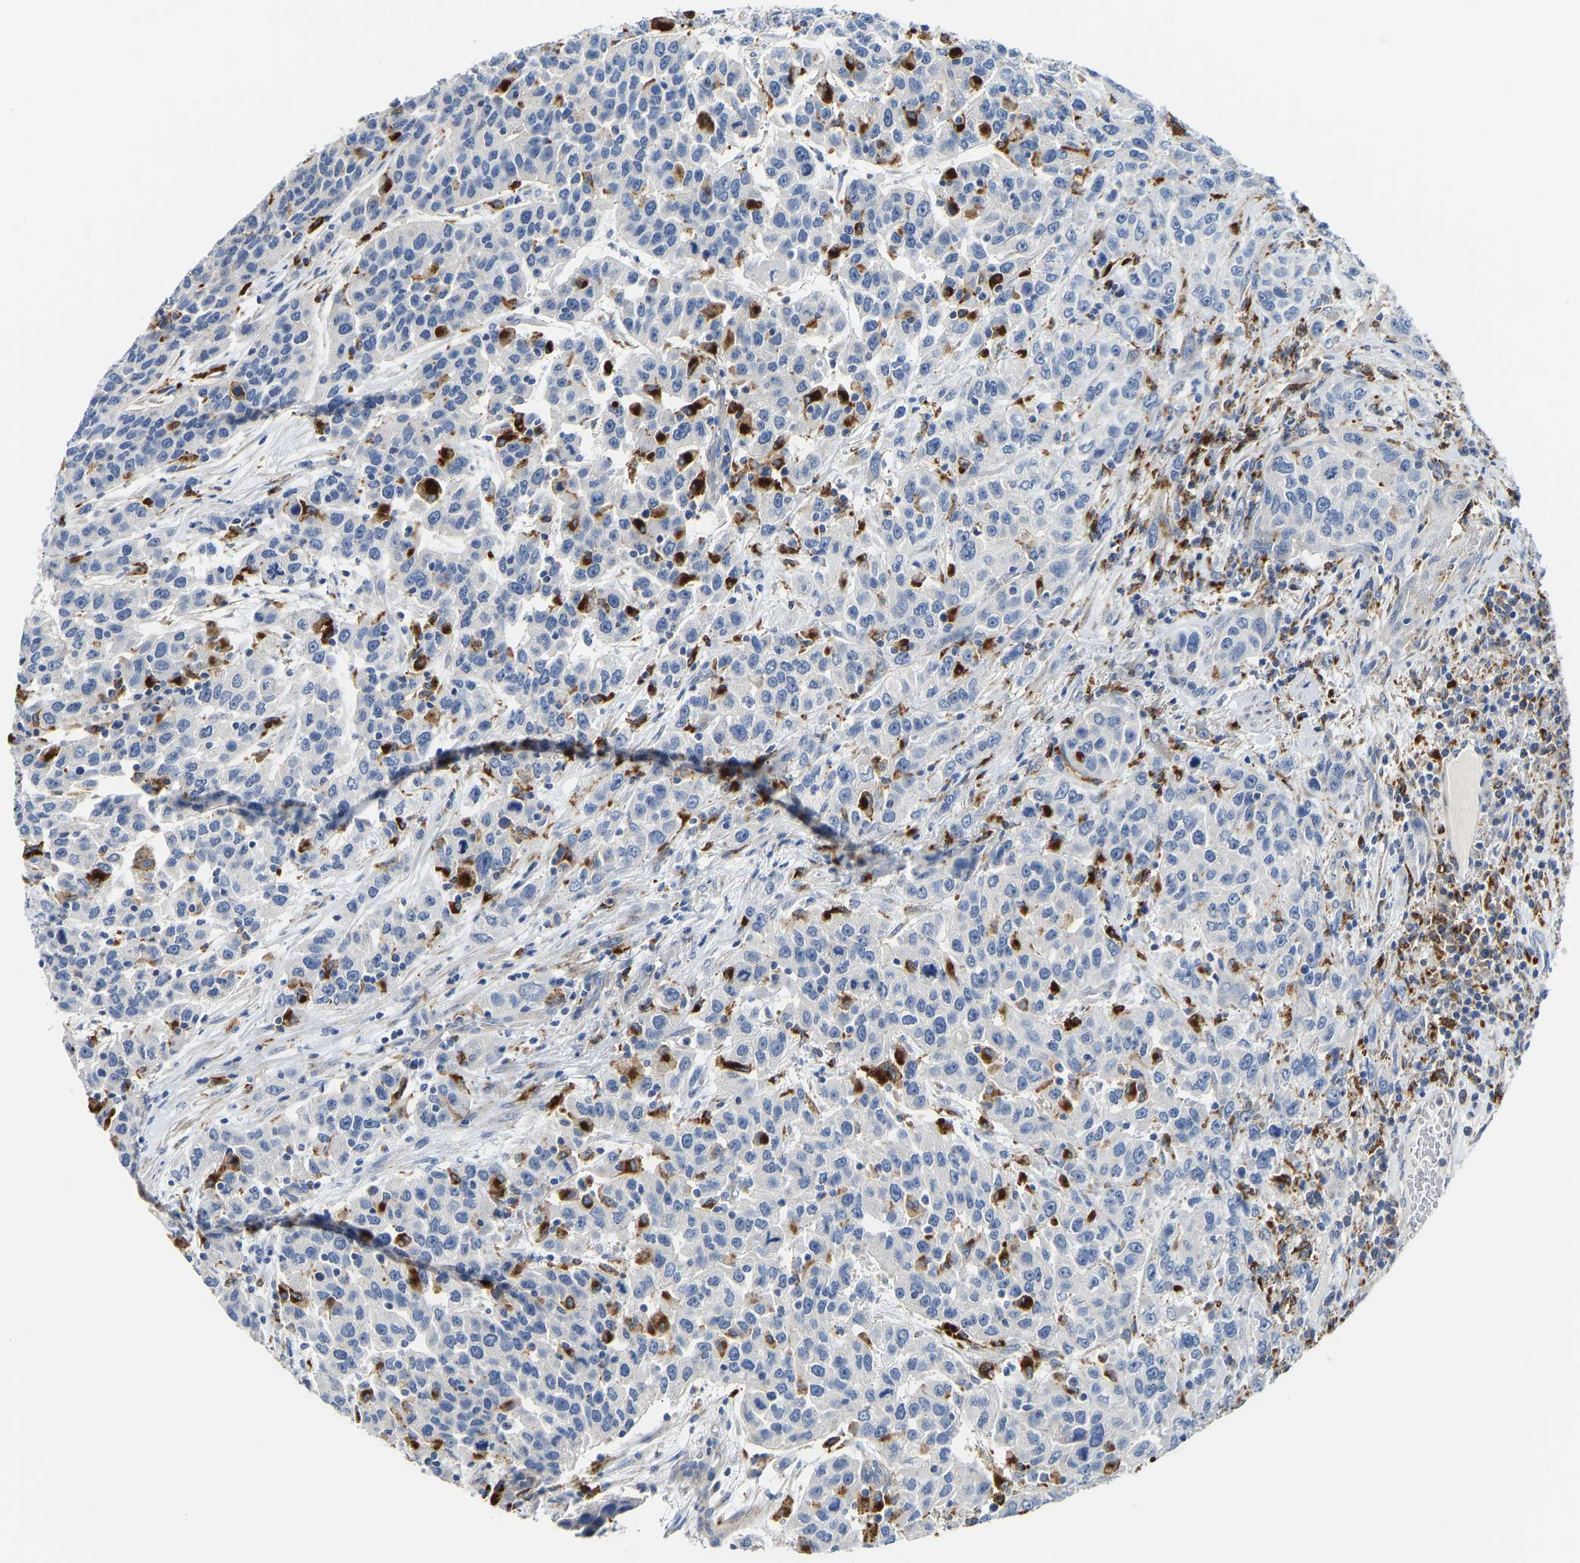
{"staining": {"intensity": "negative", "quantity": "none", "location": "none"}, "tissue": "urothelial cancer", "cell_type": "Tumor cells", "image_type": "cancer", "snomed": [{"axis": "morphology", "description": "Urothelial carcinoma, High grade"}, {"axis": "topography", "description": "Urinary bladder"}], "caption": "DAB (3,3'-diaminobenzidine) immunohistochemical staining of human urothelial carcinoma (high-grade) reveals no significant staining in tumor cells.", "gene": "ATP6V1E1", "patient": {"sex": "female", "age": 80}}